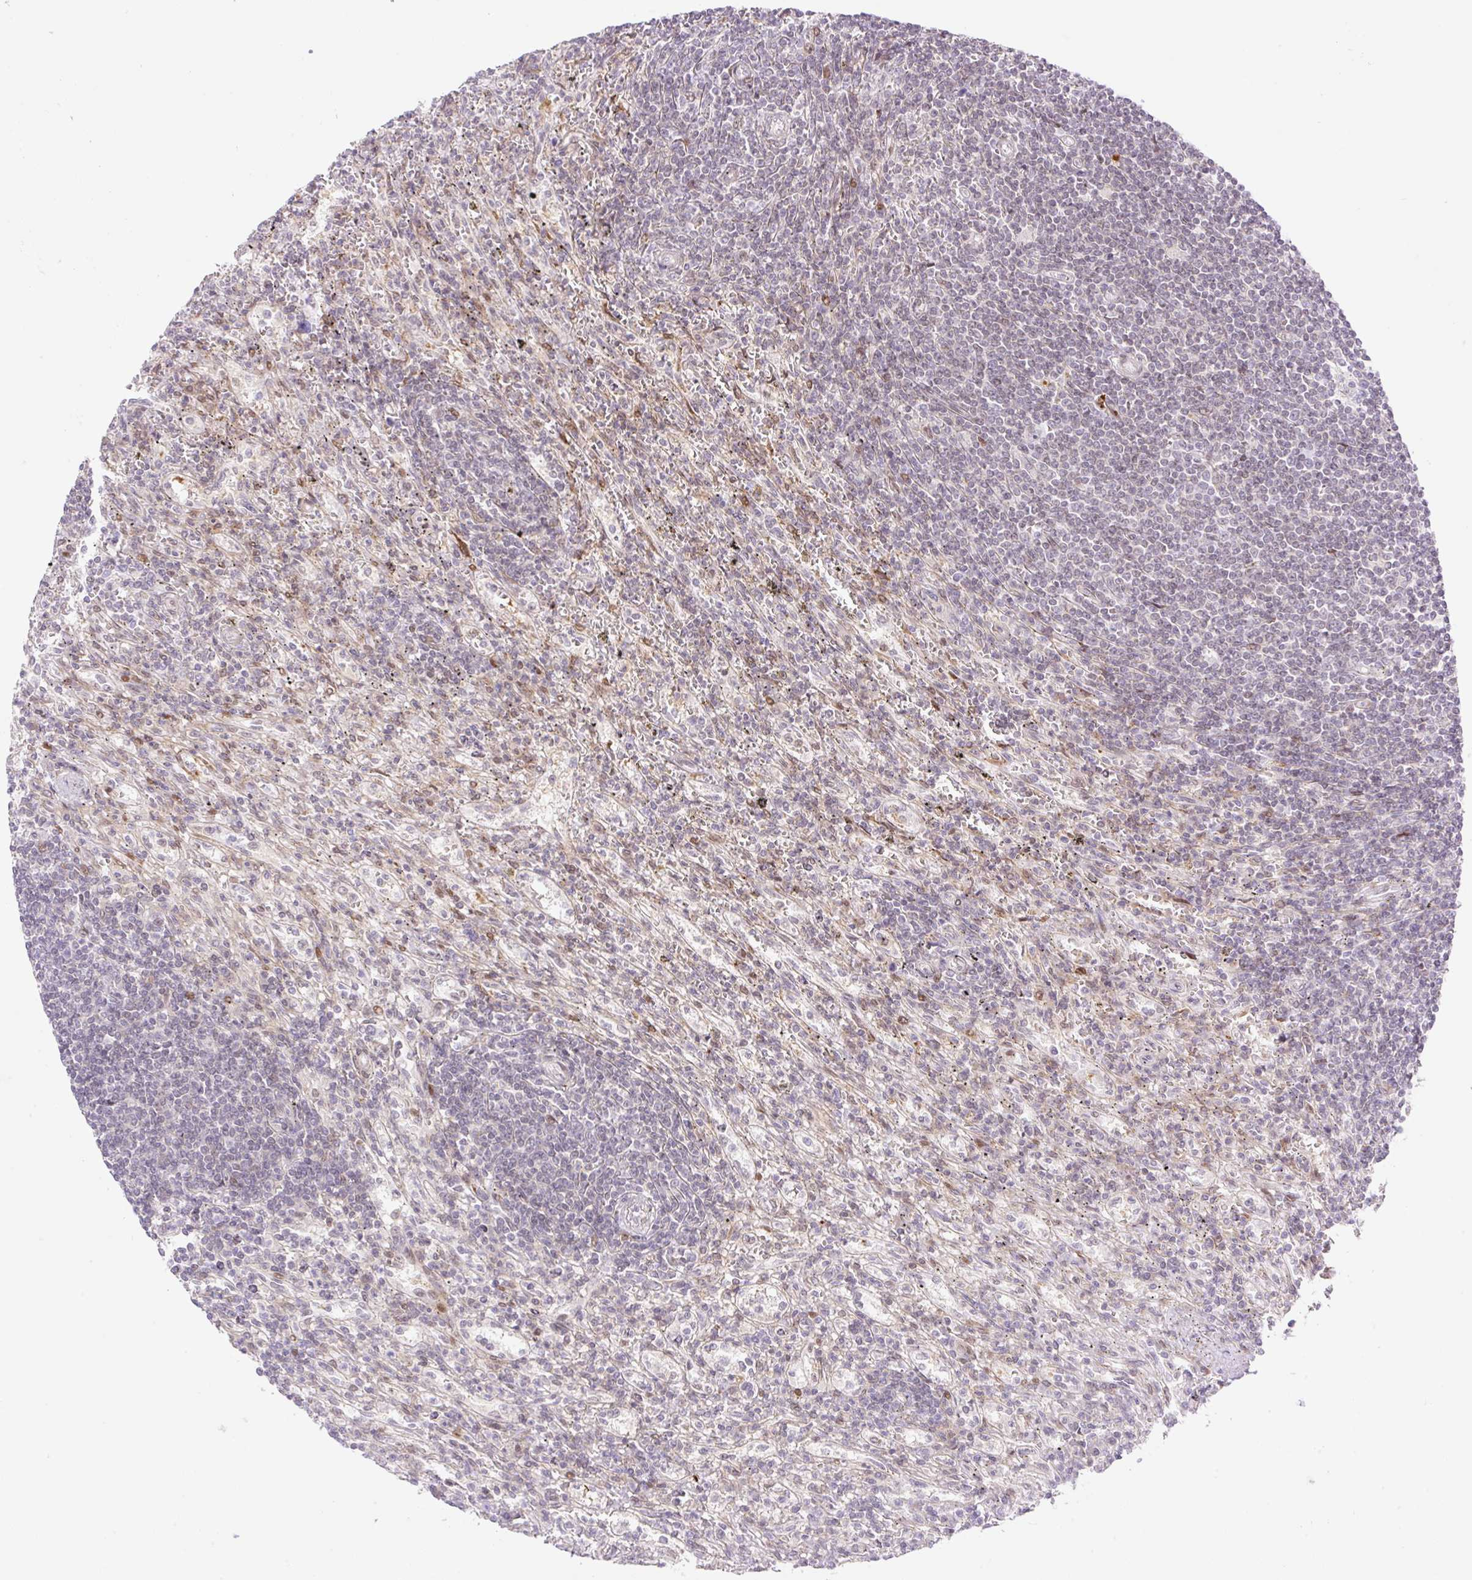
{"staining": {"intensity": "negative", "quantity": "none", "location": "none"}, "tissue": "lymphoma", "cell_type": "Tumor cells", "image_type": "cancer", "snomed": [{"axis": "morphology", "description": "Malignant lymphoma, non-Hodgkin's type, Low grade"}, {"axis": "topography", "description": "Spleen"}], "caption": "A high-resolution micrograph shows immunohistochemistry staining of lymphoma, which demonstrates no significant staining in tumor cells.", "gene": "ZFP41", "patient": {"sex": "male", "age": 76}}